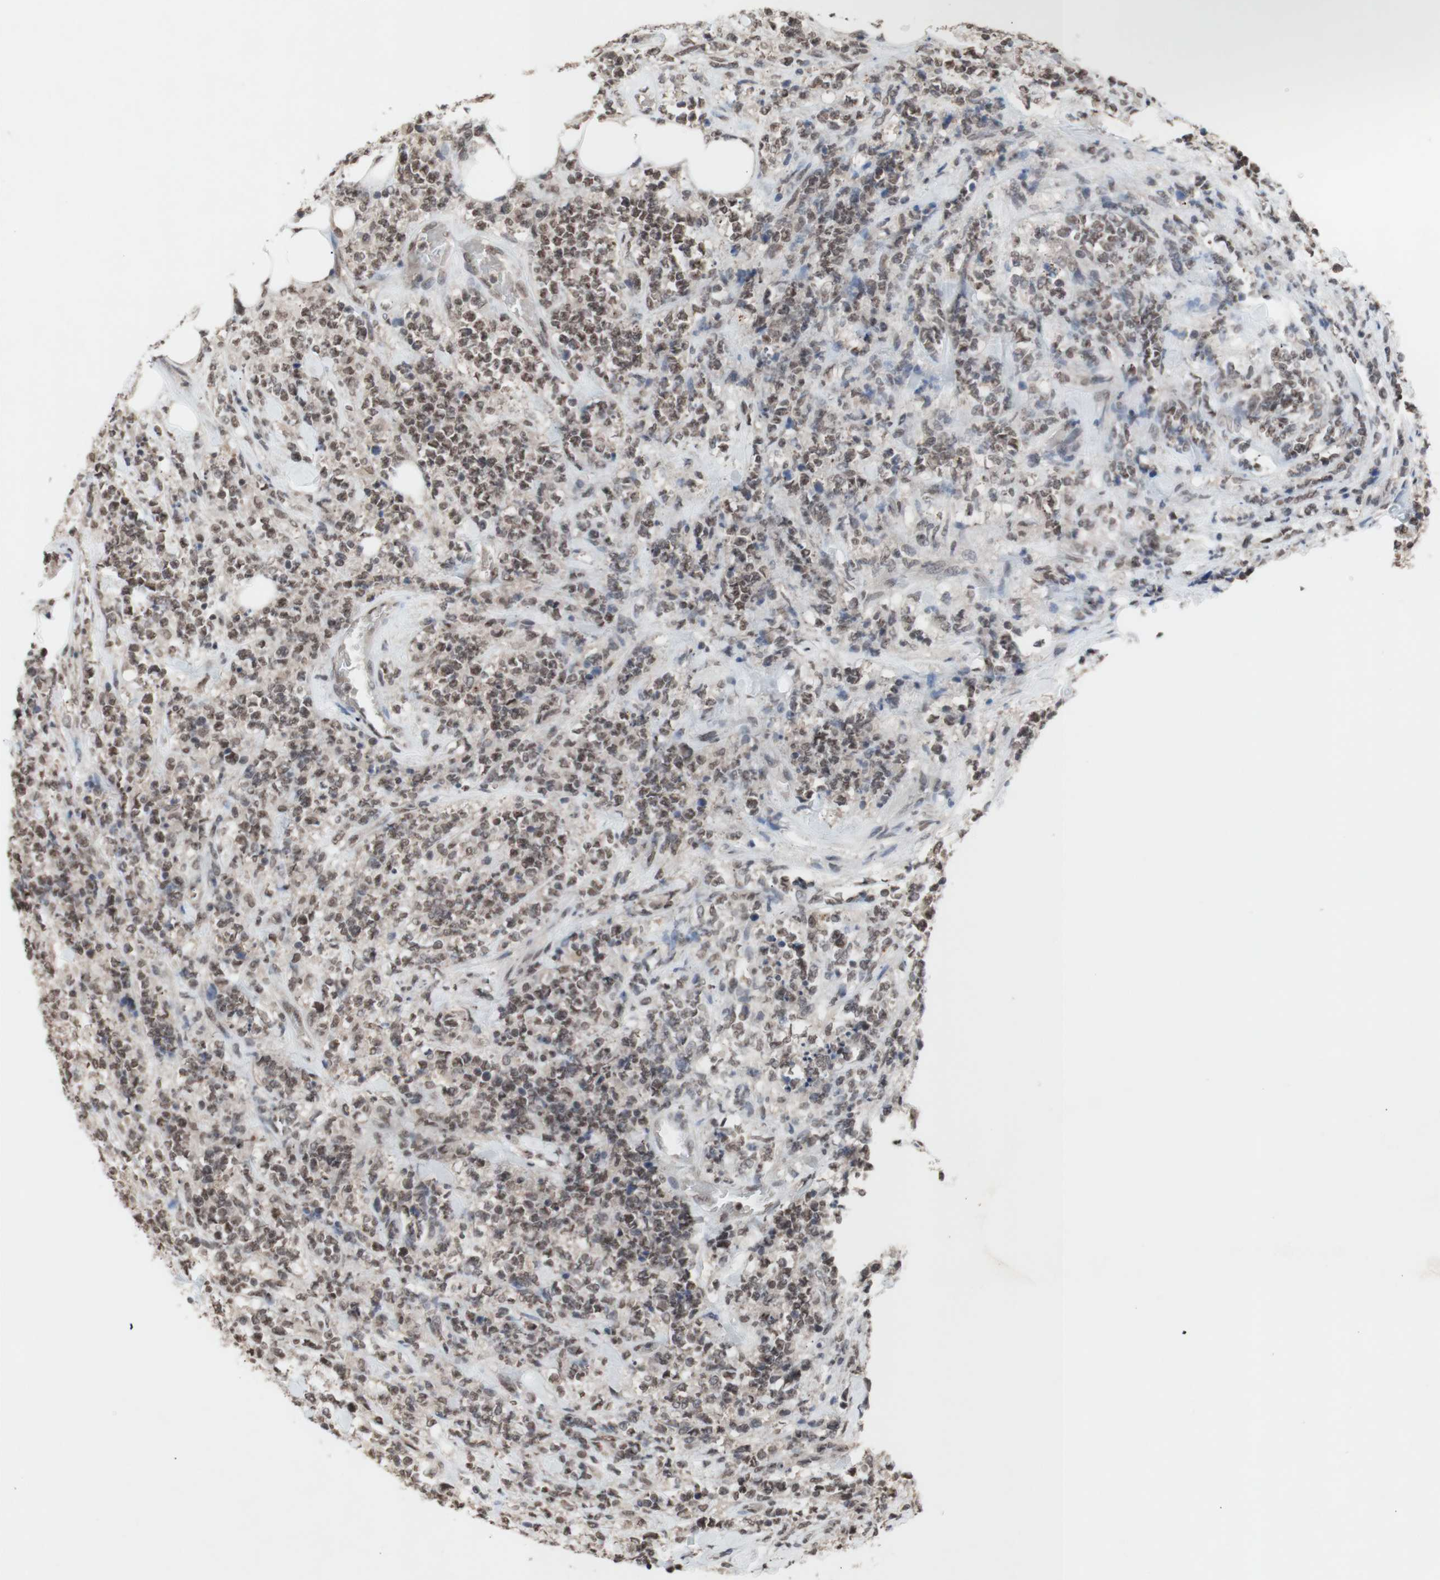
{"staining": {"intensity": "weak", "quantity": ">75%", "location": "nuclear"}, "tissue": "lymphoma", "cell_type": "Tumor cells", "image_type": "cancer", "snomed": [{"axis": "morphology", "description": "Malignant lymphoma, non-Hodgkin's type, High grade"}, {"axis": "topography", "description": "Soft tissue"}], "caption": "Immunohistochemical staining of human lymphoma exhibits low levels of weak nuclear expression in approximately >75% of tumor cells.", "gene": "SFPQ", "patient": {"sex": "male", "age": 18}}